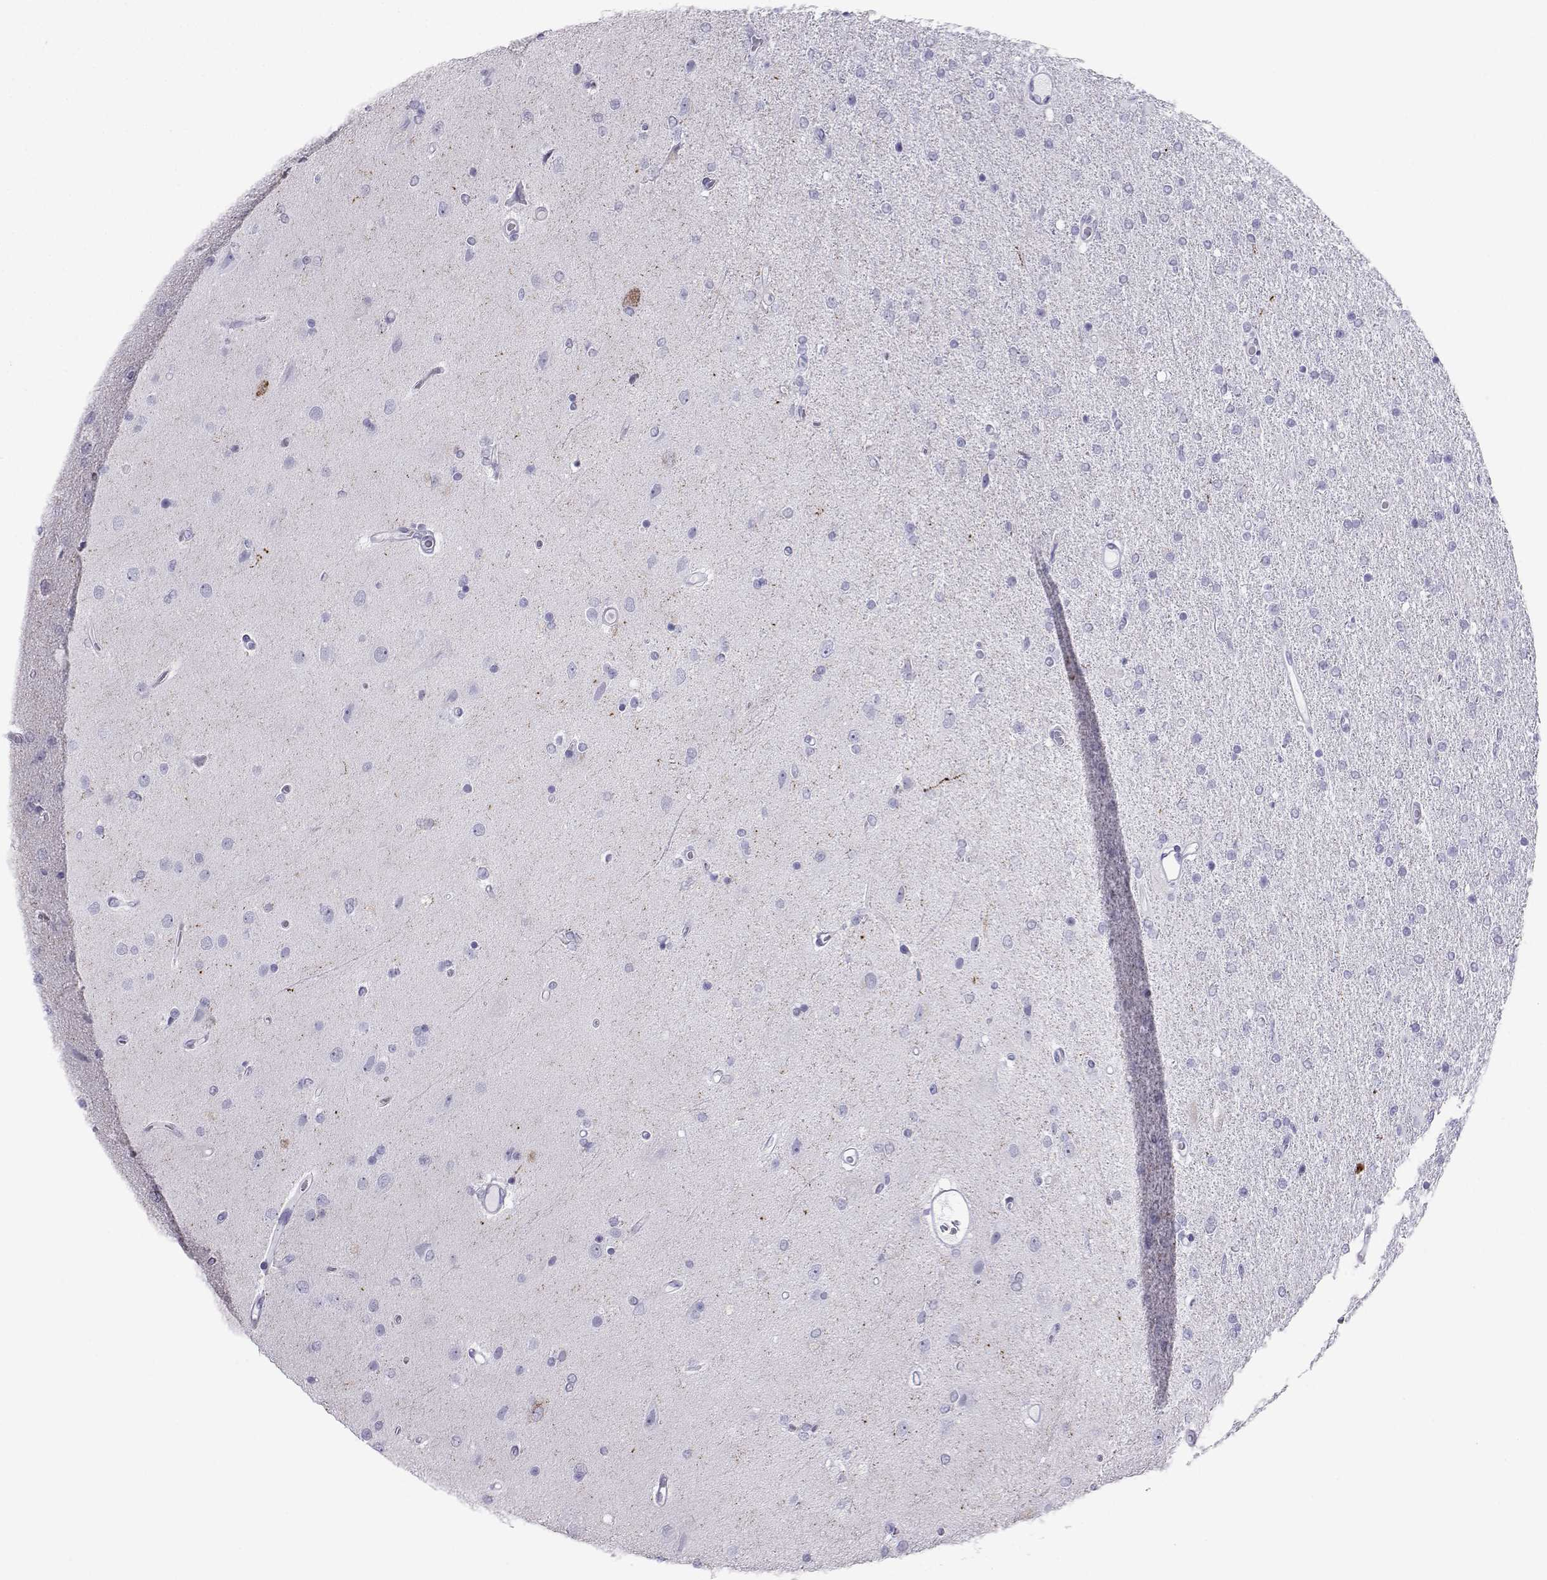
{"staining": {"intensity": "negative", "quantity": "none", "location": "none"}, "tissue": "glioma", "cell_type": "Tumor cells", "image_type": "cancer", "snomed": [{"axis": "morphology", "description": "Glioma, malignant, High grade"}, {"axis": "topography", "description": "Cerebral cortex"}], "caption": "This is a histopathology image of IHC staining of malignant glioma (high-grade), which shows no positivity in tumor cells.", "gene": "SST", "patient": {"sex": "male", "age": 70}}